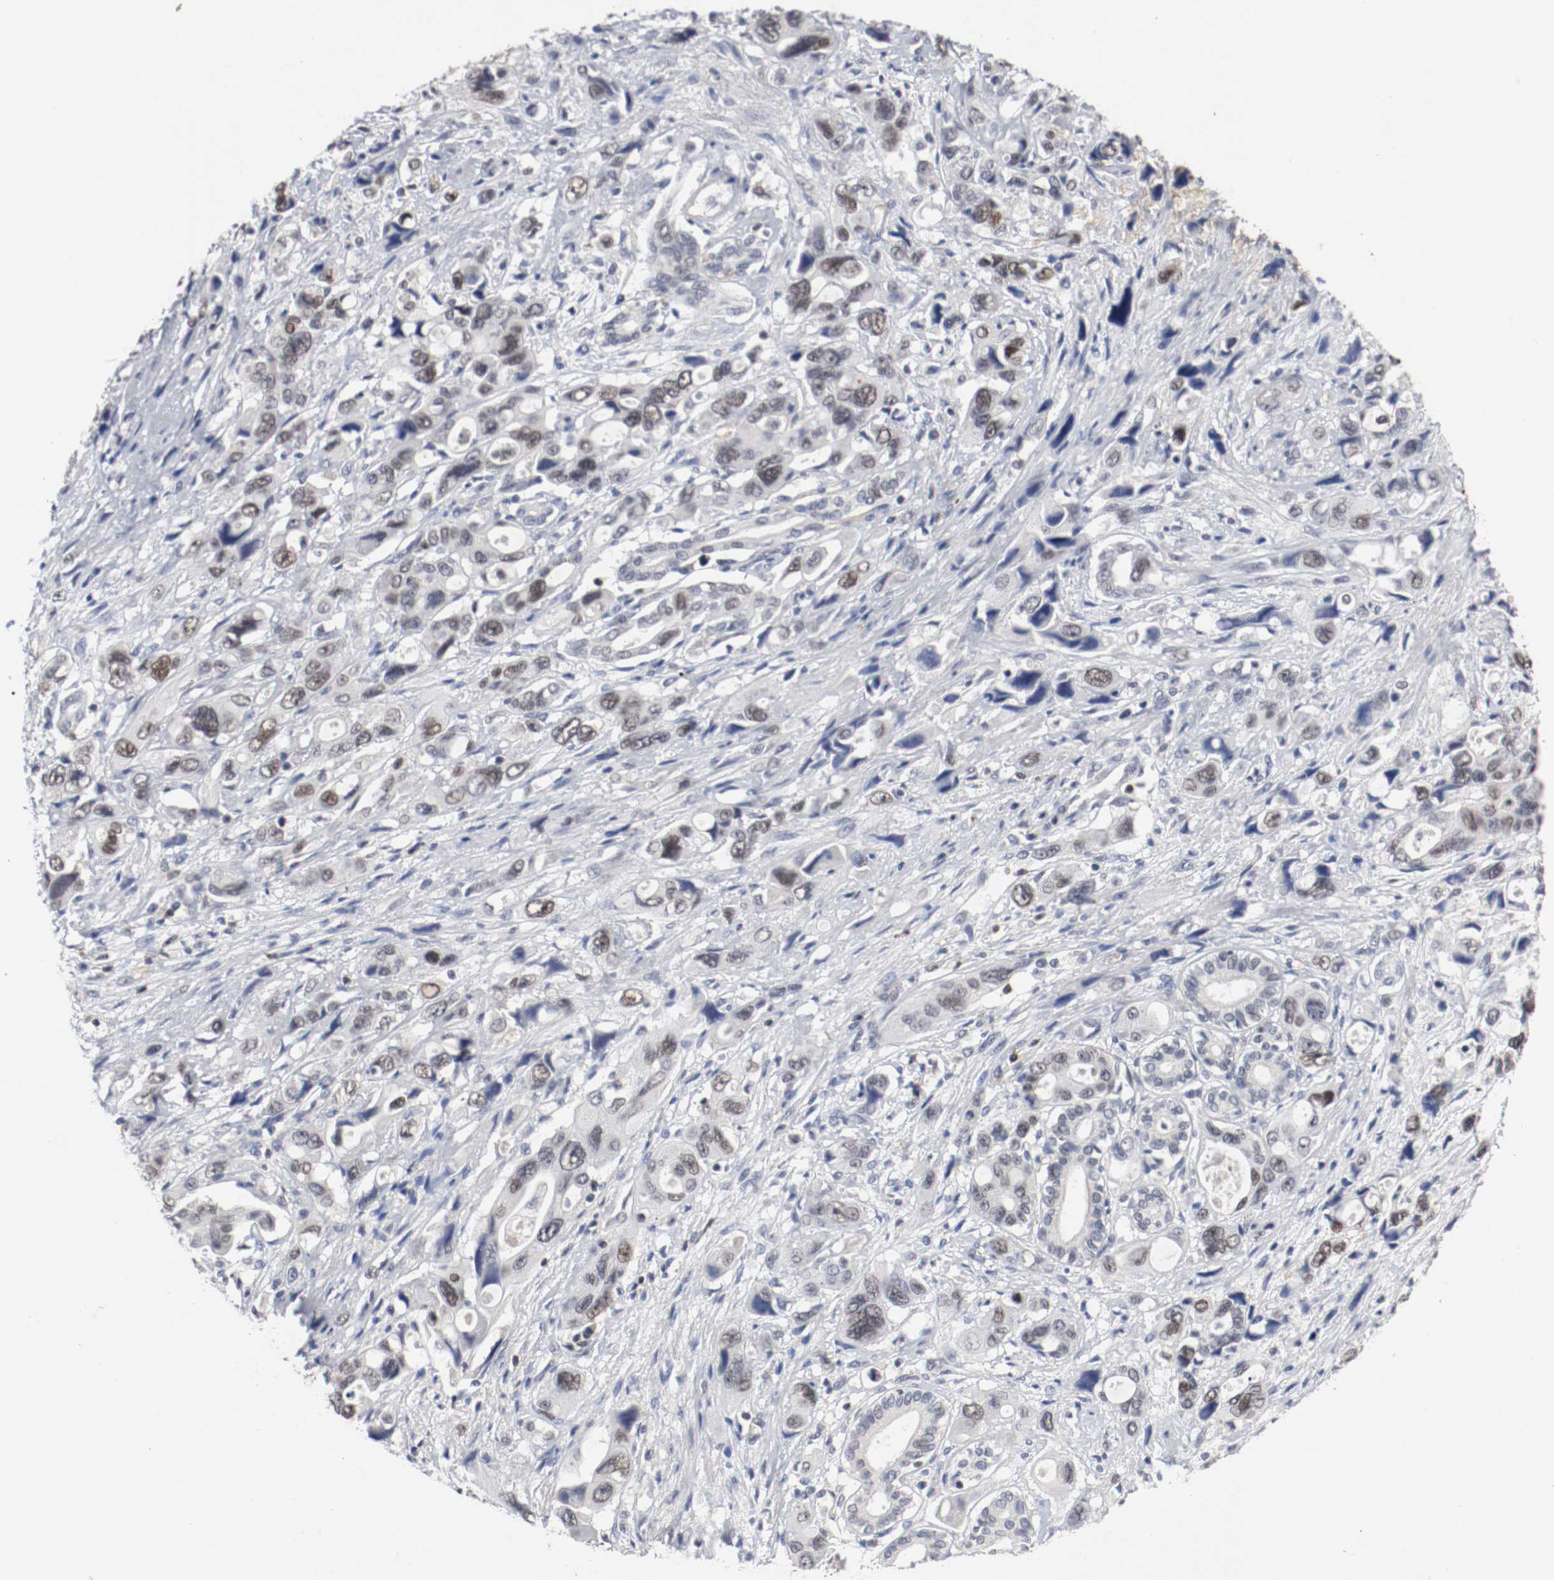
{"staining": {"intensity": "weak", "quantity": "25%-75%", "location": "nuclear"}, "tissue": "pancreatic cancer", "cell_type": "Tumor cells", "image_type": "cancer", "snomed": [{"axis": "morphology", "description": "Adenocarcinoma, NOS"}, {"axis": "topography", "description": "Pancreas"}], "caption": "A low amount of weak nuclear positivity is identified in about 25%-75% of tumor cells in pancreatic adenocarcinoma tissue. (Stains: DAB in brown, nuclei in blue, Microscopy: brightfield microscopy at high magnification).", "gene": "JUND", "patient": {"sex": "male", "age": 46}}